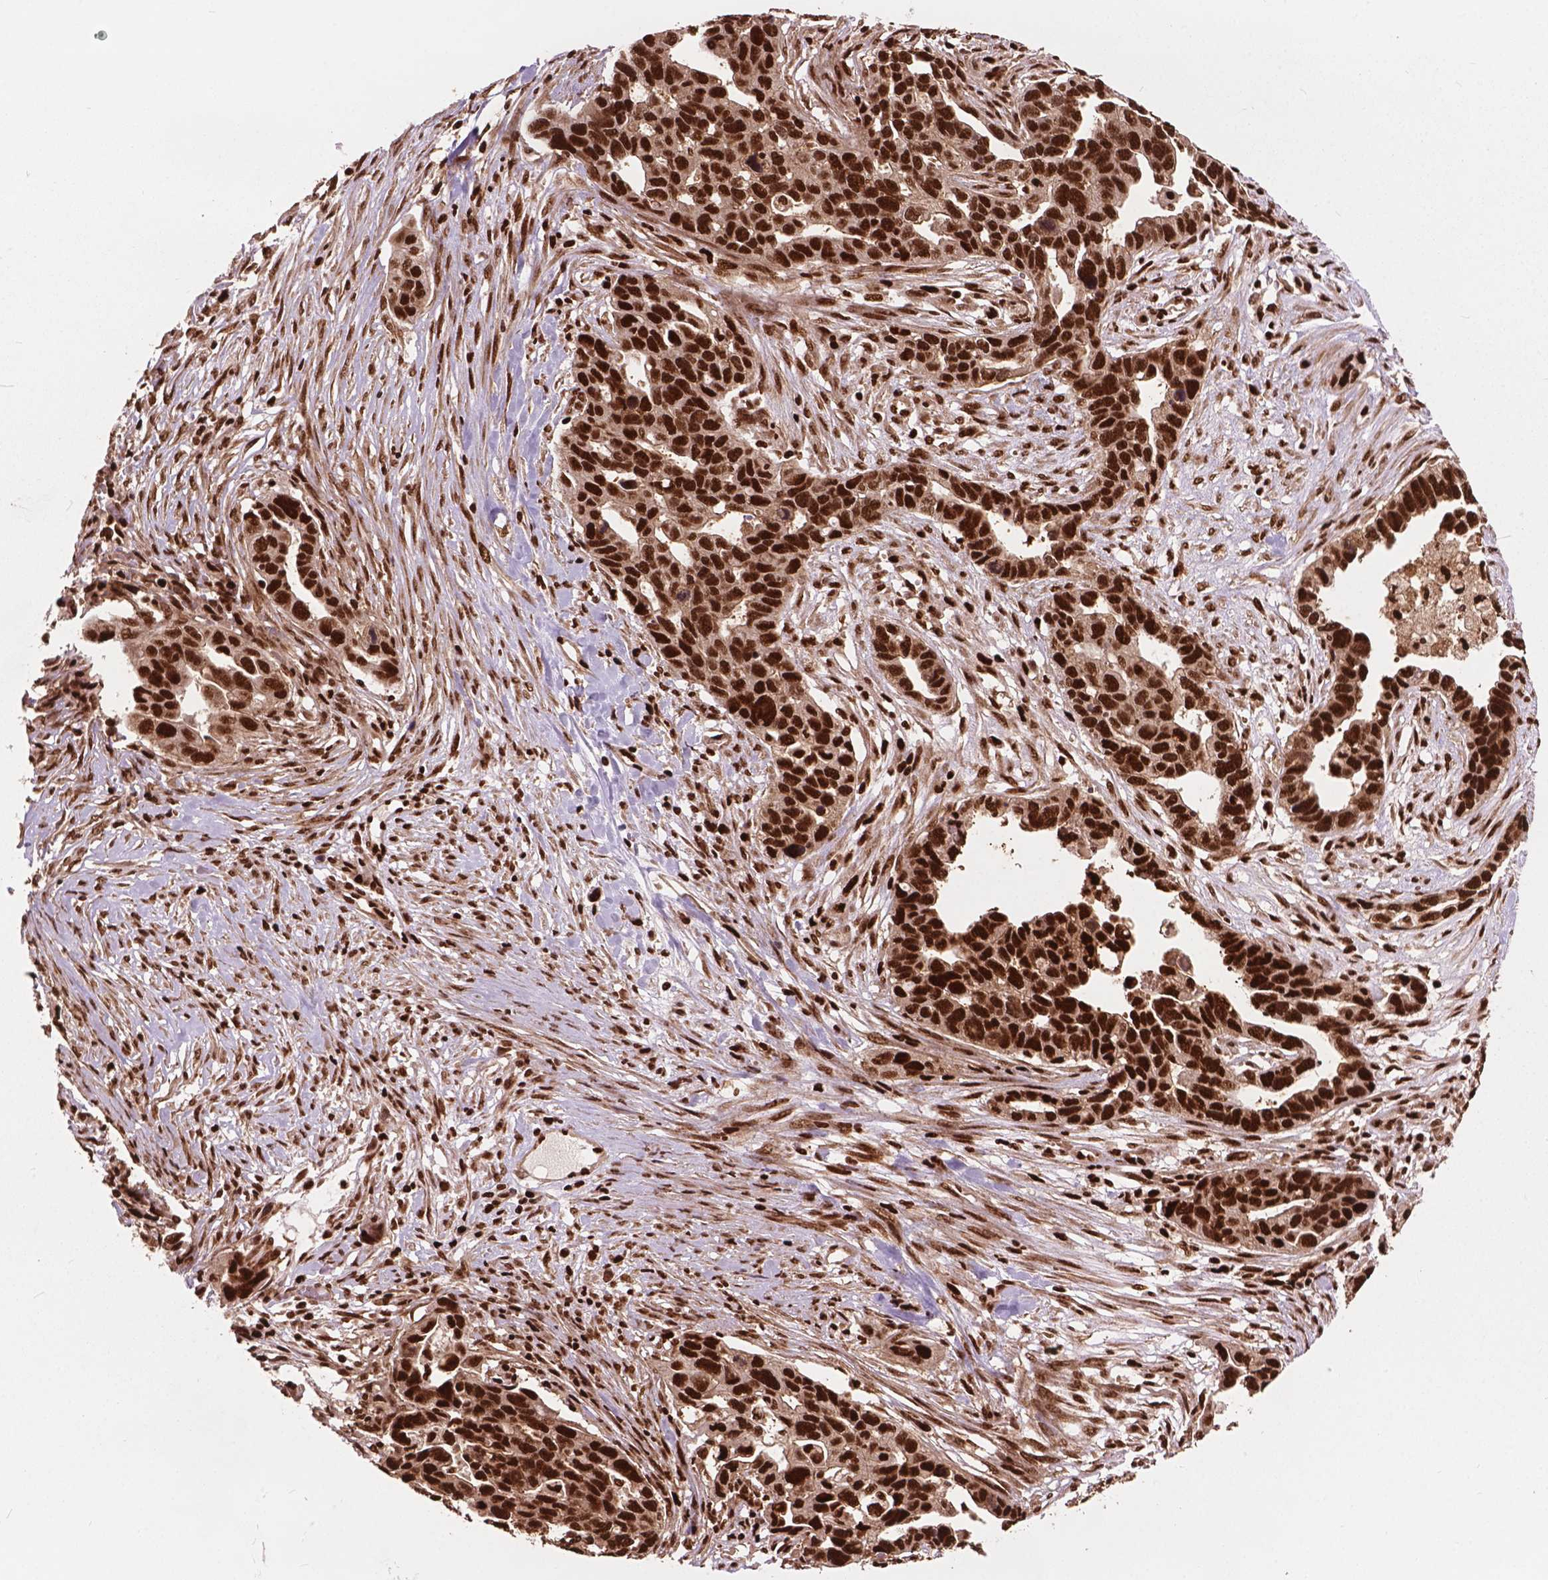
{"staining": {"intensity": "strong", "quantity": ">75%", "location": "nuclear"}, "tissue": "ovarian cancer", "cell_type": "Tumor cells", "image_type": "cancer", "snomed": [{"axis": "morphology", "description": "Cystadenocarcinoma, serous, NOS"}, {"axis": "topography", "description": "Ovary"}], "caption": "This histopathology image displays immunohistochemistry (IHC) staining of human ovarian cancer (serous cystadenocarcinoma), with high strong nuclear staining in about >75% of tumor cells.", "gene": "ANP32B", "patient": {"sex": "female", "age": 54}}